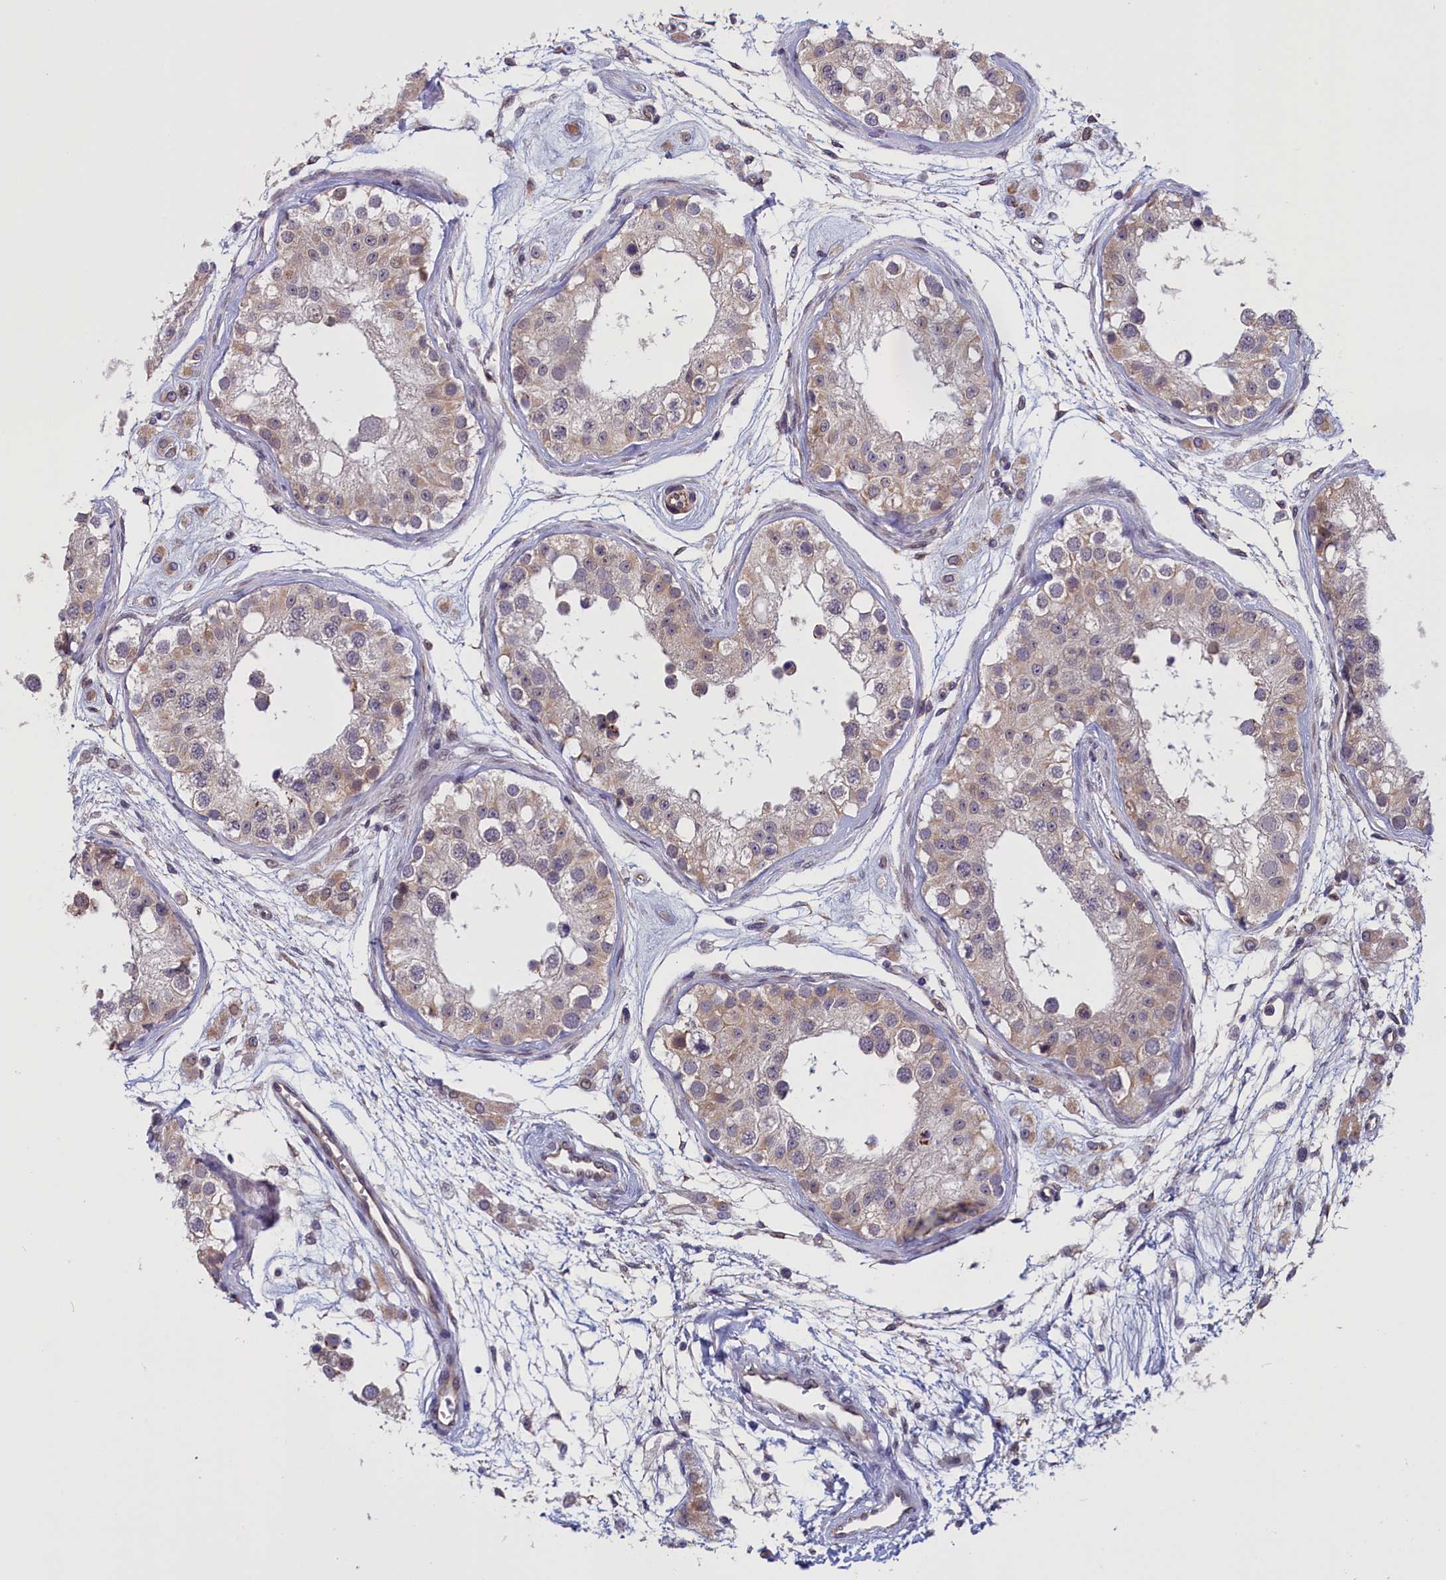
{"staining": {"intensity": "moderate", "quantity": "<25%", "location": "cytoplasmic/membranous"}, "tissue": "testis", "cell_type": "Cells in seminiferous ducts", "image_type": "normal", "snomed": [{"axis": "morphology", "description": "Normal tissue, NOS"}, {"axis": "morphology", "description": "Adenocarcinoma, metastatic, NOS"}, {"axis": "topography", "description": "Testis"}], "caption": "An immunohistochemistry histopathology image of normal tissue is shown. Protein staining in brown shows moderate cytoplasmic/membranous positivity in testis within cells in seminiferous ducts.", "gene": "IGFALS", "patient": {"sex": "male", "age": 26}}